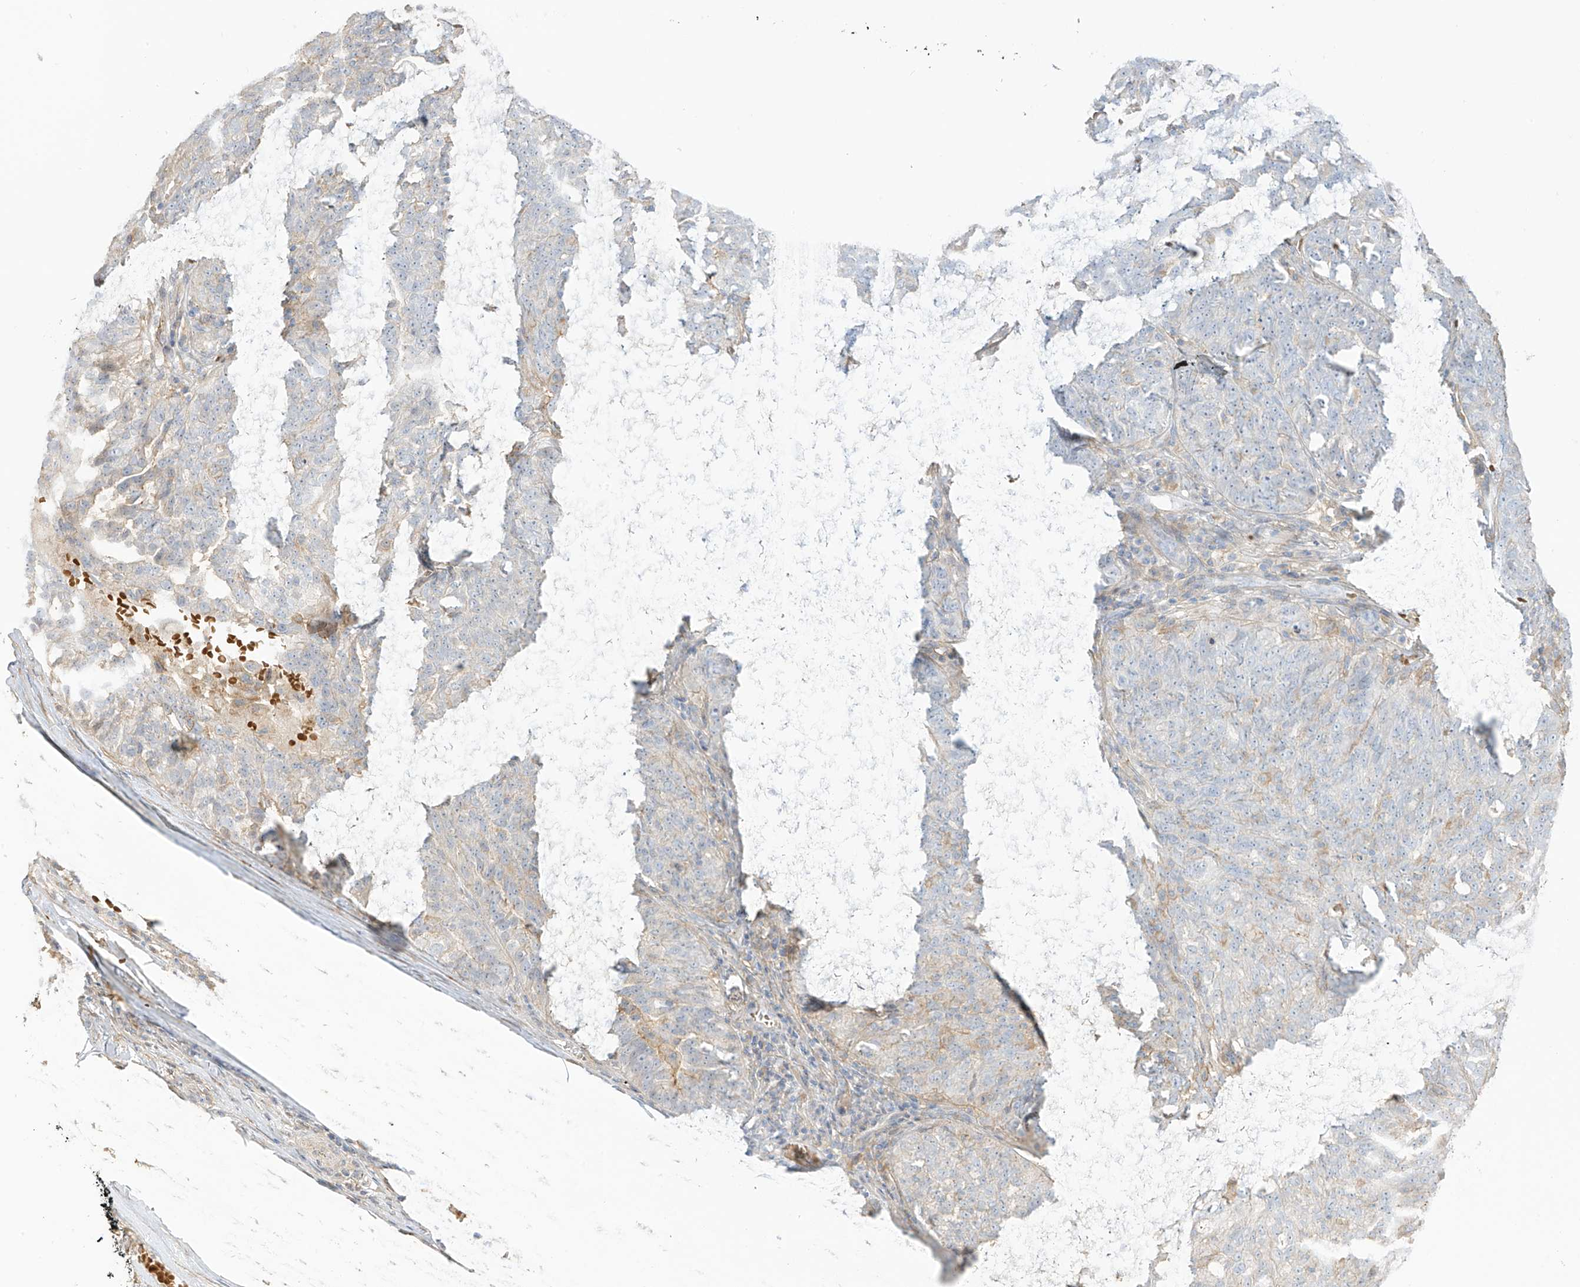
{"staining": {"intensity": "negative", "quantity": "none", "location": "none"}, "tissue": "ovarian cancer", "cell_type": "Tumor cells", "image_type": "cancer", "snomed": [{"axis": "morphology", "description": "Cystadenocarcinoma, serous, NOS"}, {"axis": "topography", "description": "Ovary"}], "caption": "Immunohistochemistry photomicrograph of human serous cystadenocarcinoma (ovarian) stained for a protein (brown), which reveals no staining in tumor cells. The staining is performed using DAB brown chromogen with nuclei counter-stained in using hematoxylin.", "gene": "ZGRF1", "patient": {"sex": "female", "age": 59}}